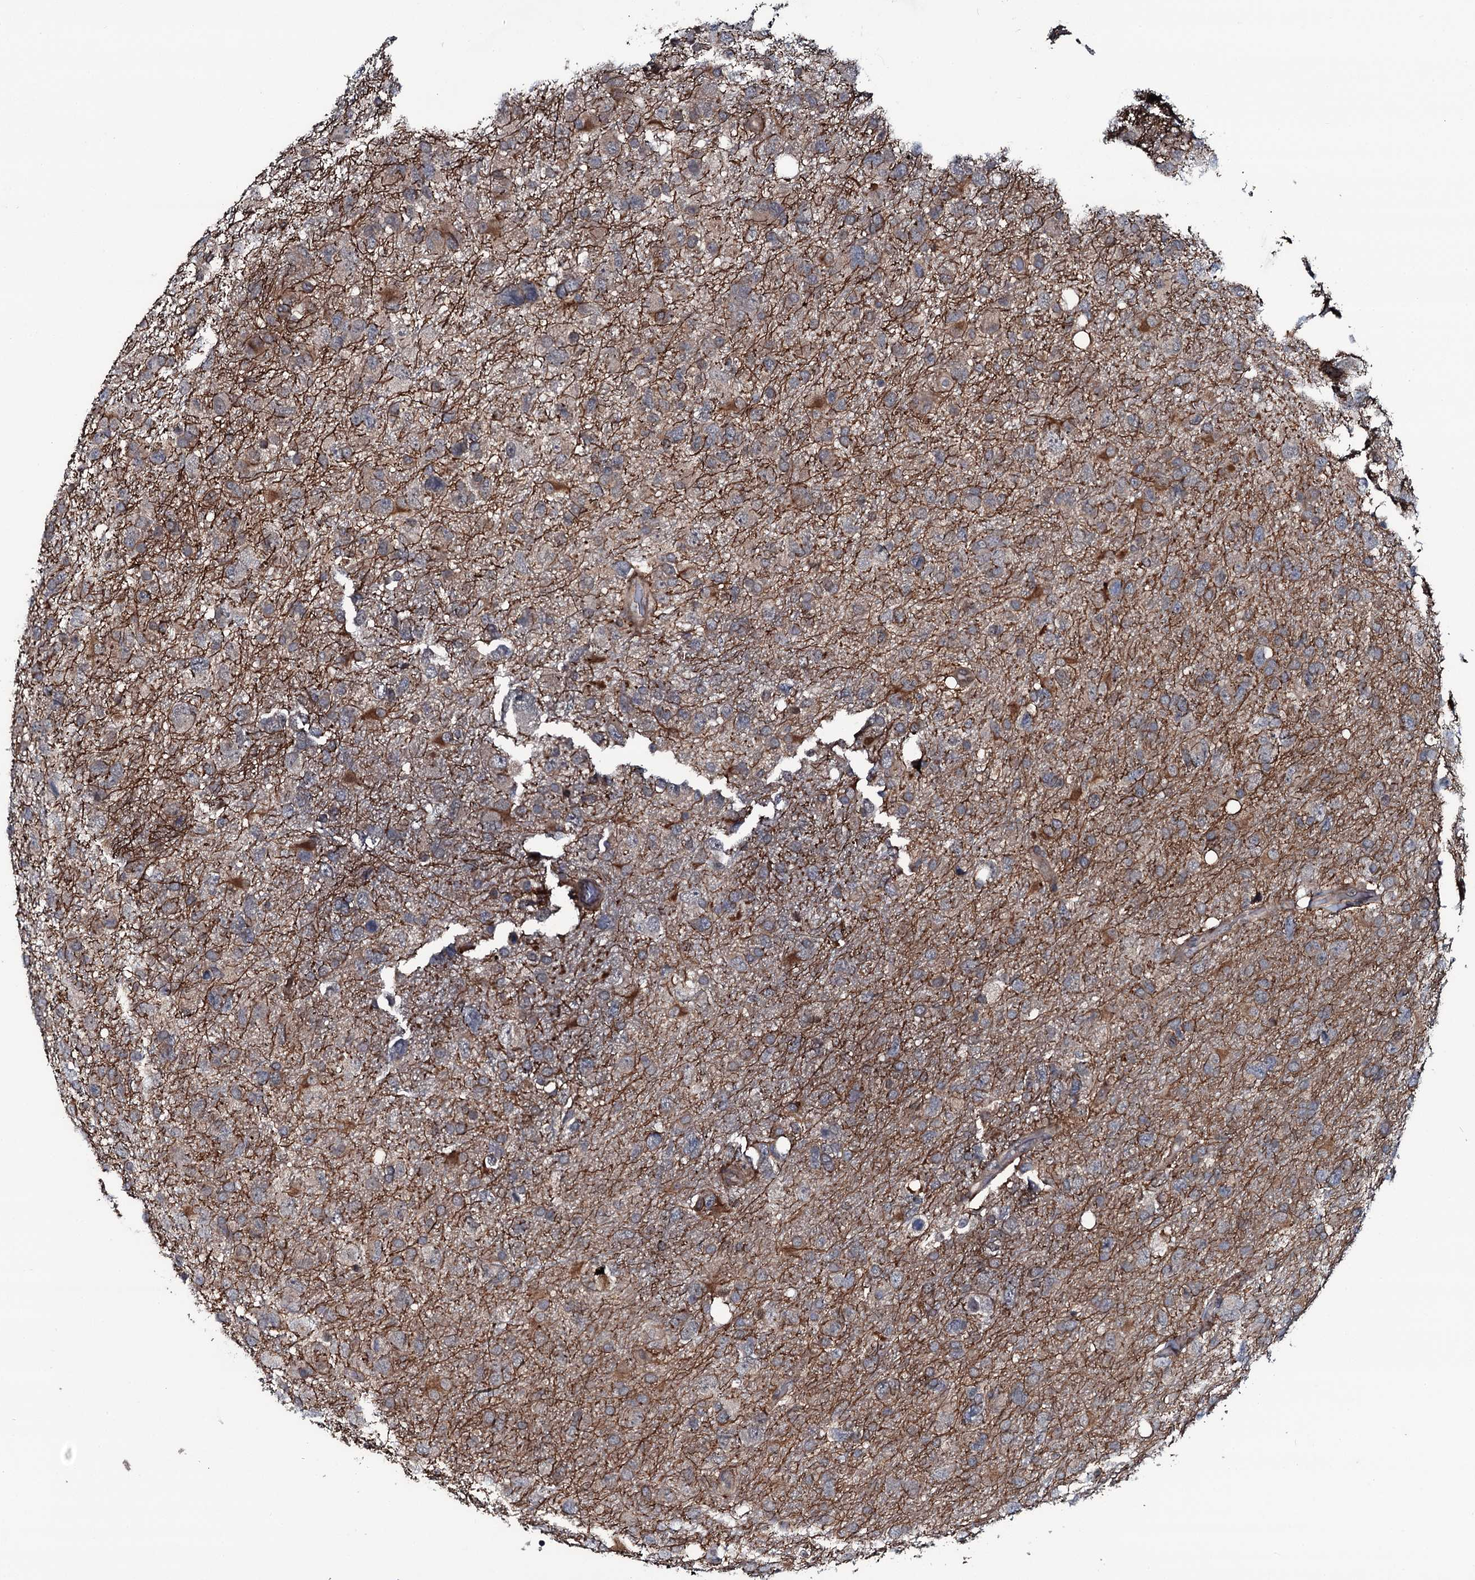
{"staining": {"intensity": "moderate", "quantity": "<25%", "location": "cytoplasmic/membranous"}, "tissue": "glioma", "cell_type": "Tumor cells", "image_type": "cancer", "snomed": [{"axis": "morphology", "description": "Glioma, malignant, High grade"}, {"axis": "topography", "description": "Brain"}], "caption": "Human malignant high-grade glioma stained with a protein marker displays moderate staining in tumor cells.", "gene": "OGFOD2", "patient": {"sex": "male", "age": 61}}